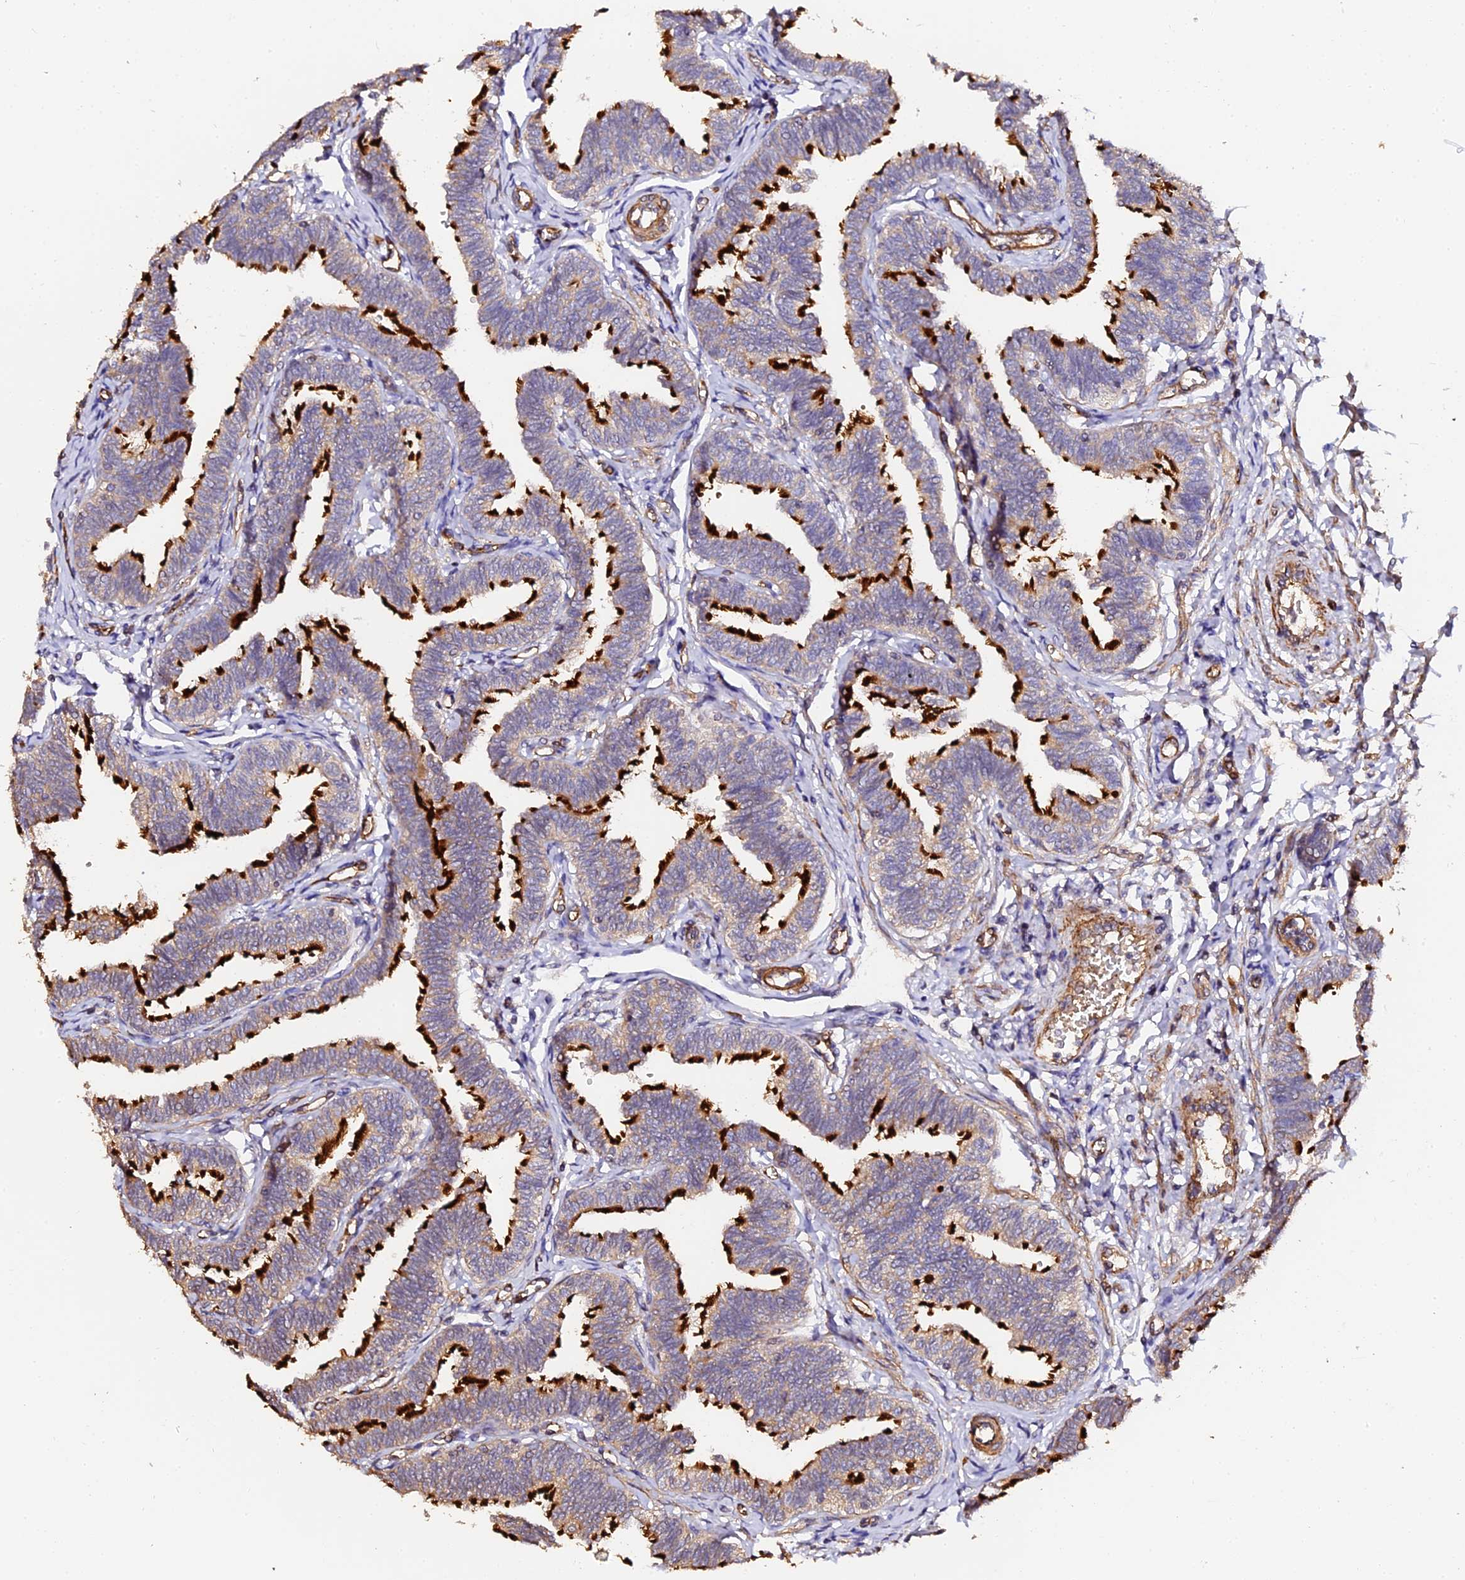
{"staining": {"intensity": "strong", "quantity": "<25%", "location": "cytoplasmic/membranous"}, "tissue": "fallopian tube", "cell_type": "Glandular cells", "image_type": "normal", "snomed": [{"axis": "morphology", "description": "Normal tissue, NOS"}, {"axis": "topography", "description": "Fallopian tube"}, {"axis": "topography", "description": "Ovary"}], "caption": "Normal fallopian tube was stained to show a protein in brown. There is medium levels of strong cytoplasmic/membranous positivity in approximately <25% of glandular cells. (brown staining indicates protein expression, while blue staining denotes nuclei).", "gene": "TDO2", "patient": {"sex": "female", "age": 23}}